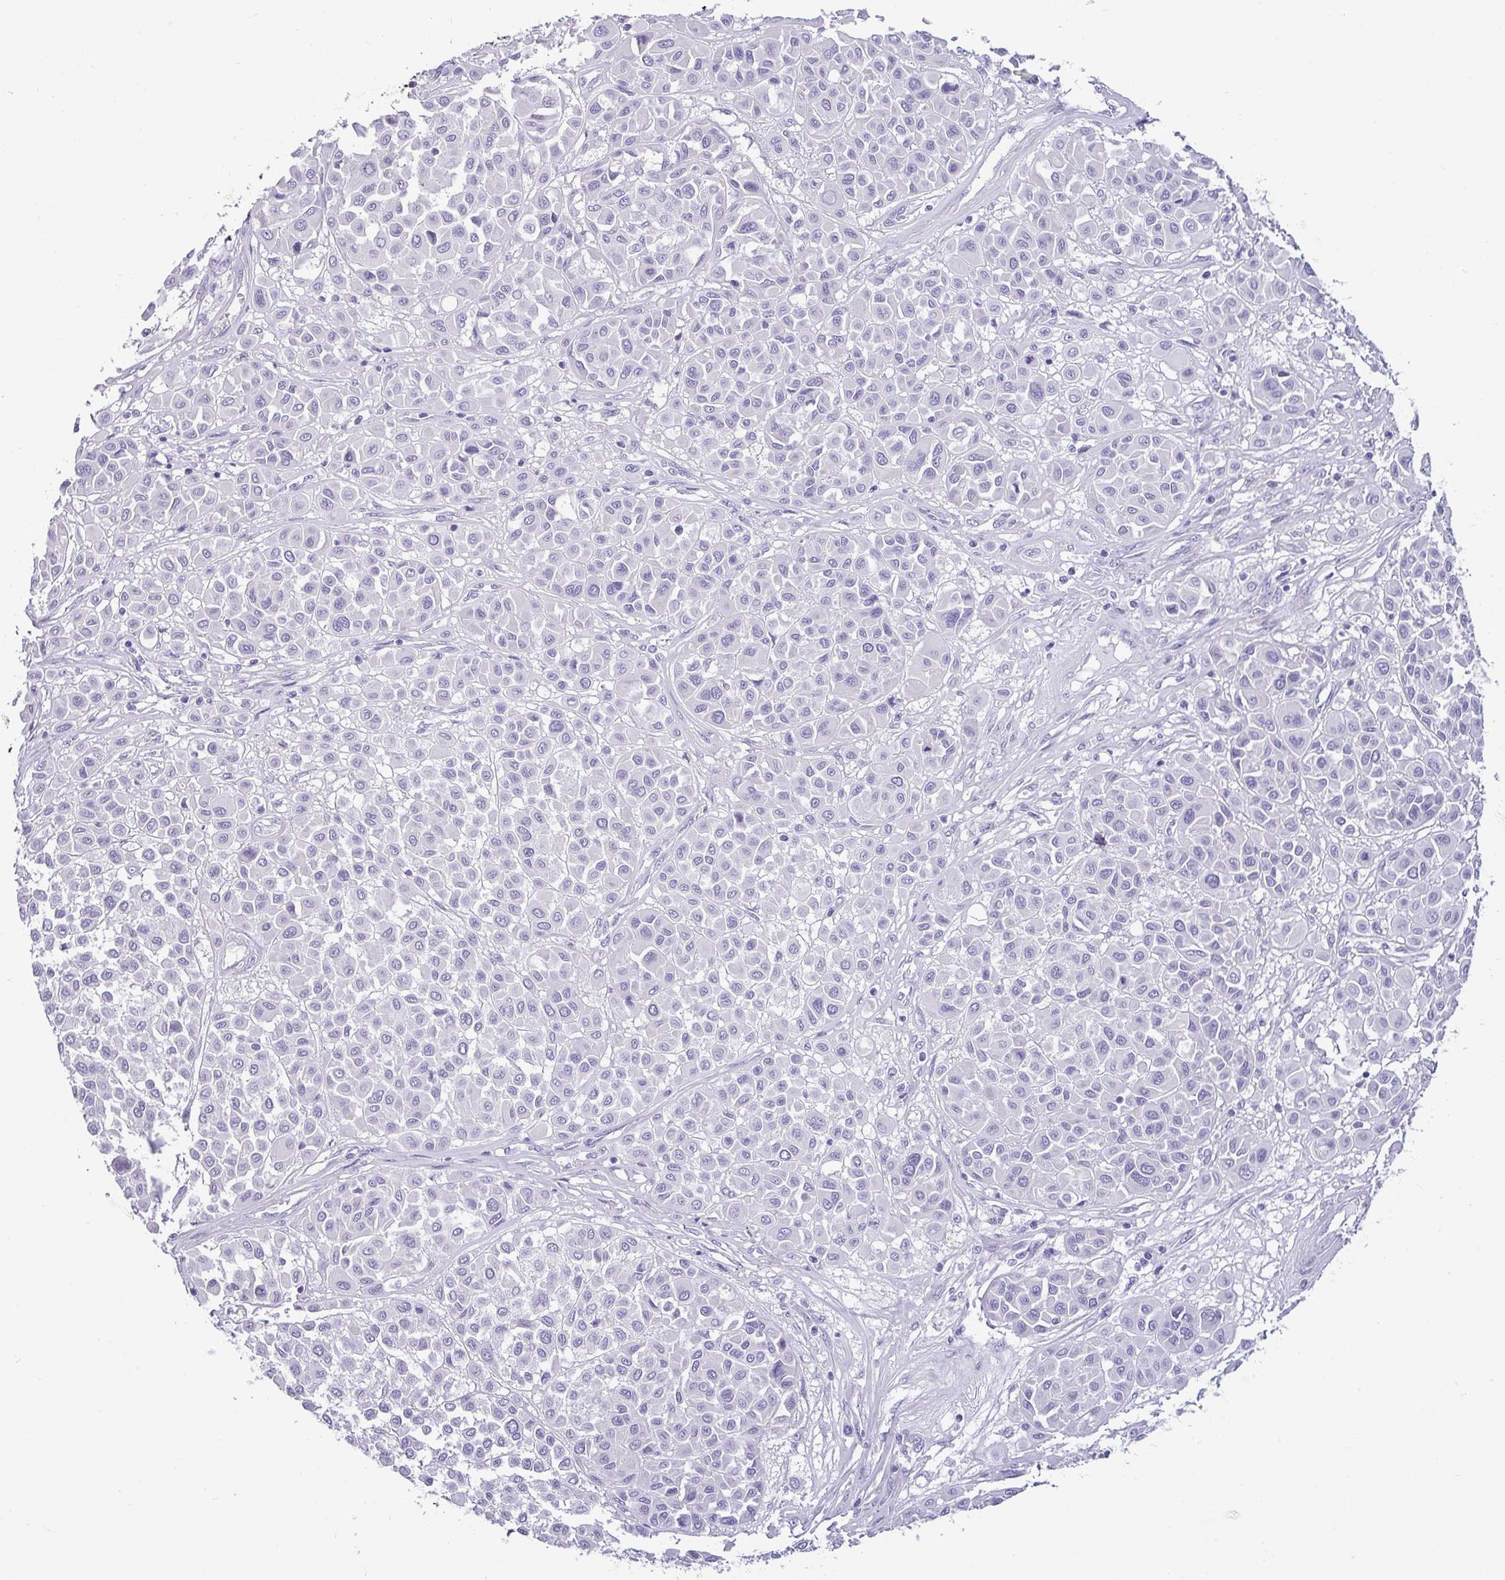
{"staining": {"intensity": "negative", "quantity": "none", "location": "none"}, "tissue": "melanoma", "cell_type": "Tumor cells", "image_type": "cancer", "snomed": [{"axis": "morphology", "description": "Malignant melanoma, Metastatic site"}, {"axis": "topography", "description": "Soft tissue"}], "caption": "This is a histopathology image of immunohistochemistry staining of malignant melanoma (metastatic site), which shows no expression in tumor cells.", "gene": "VCY1B", "patient": {"sex": "male", "age": 41}}